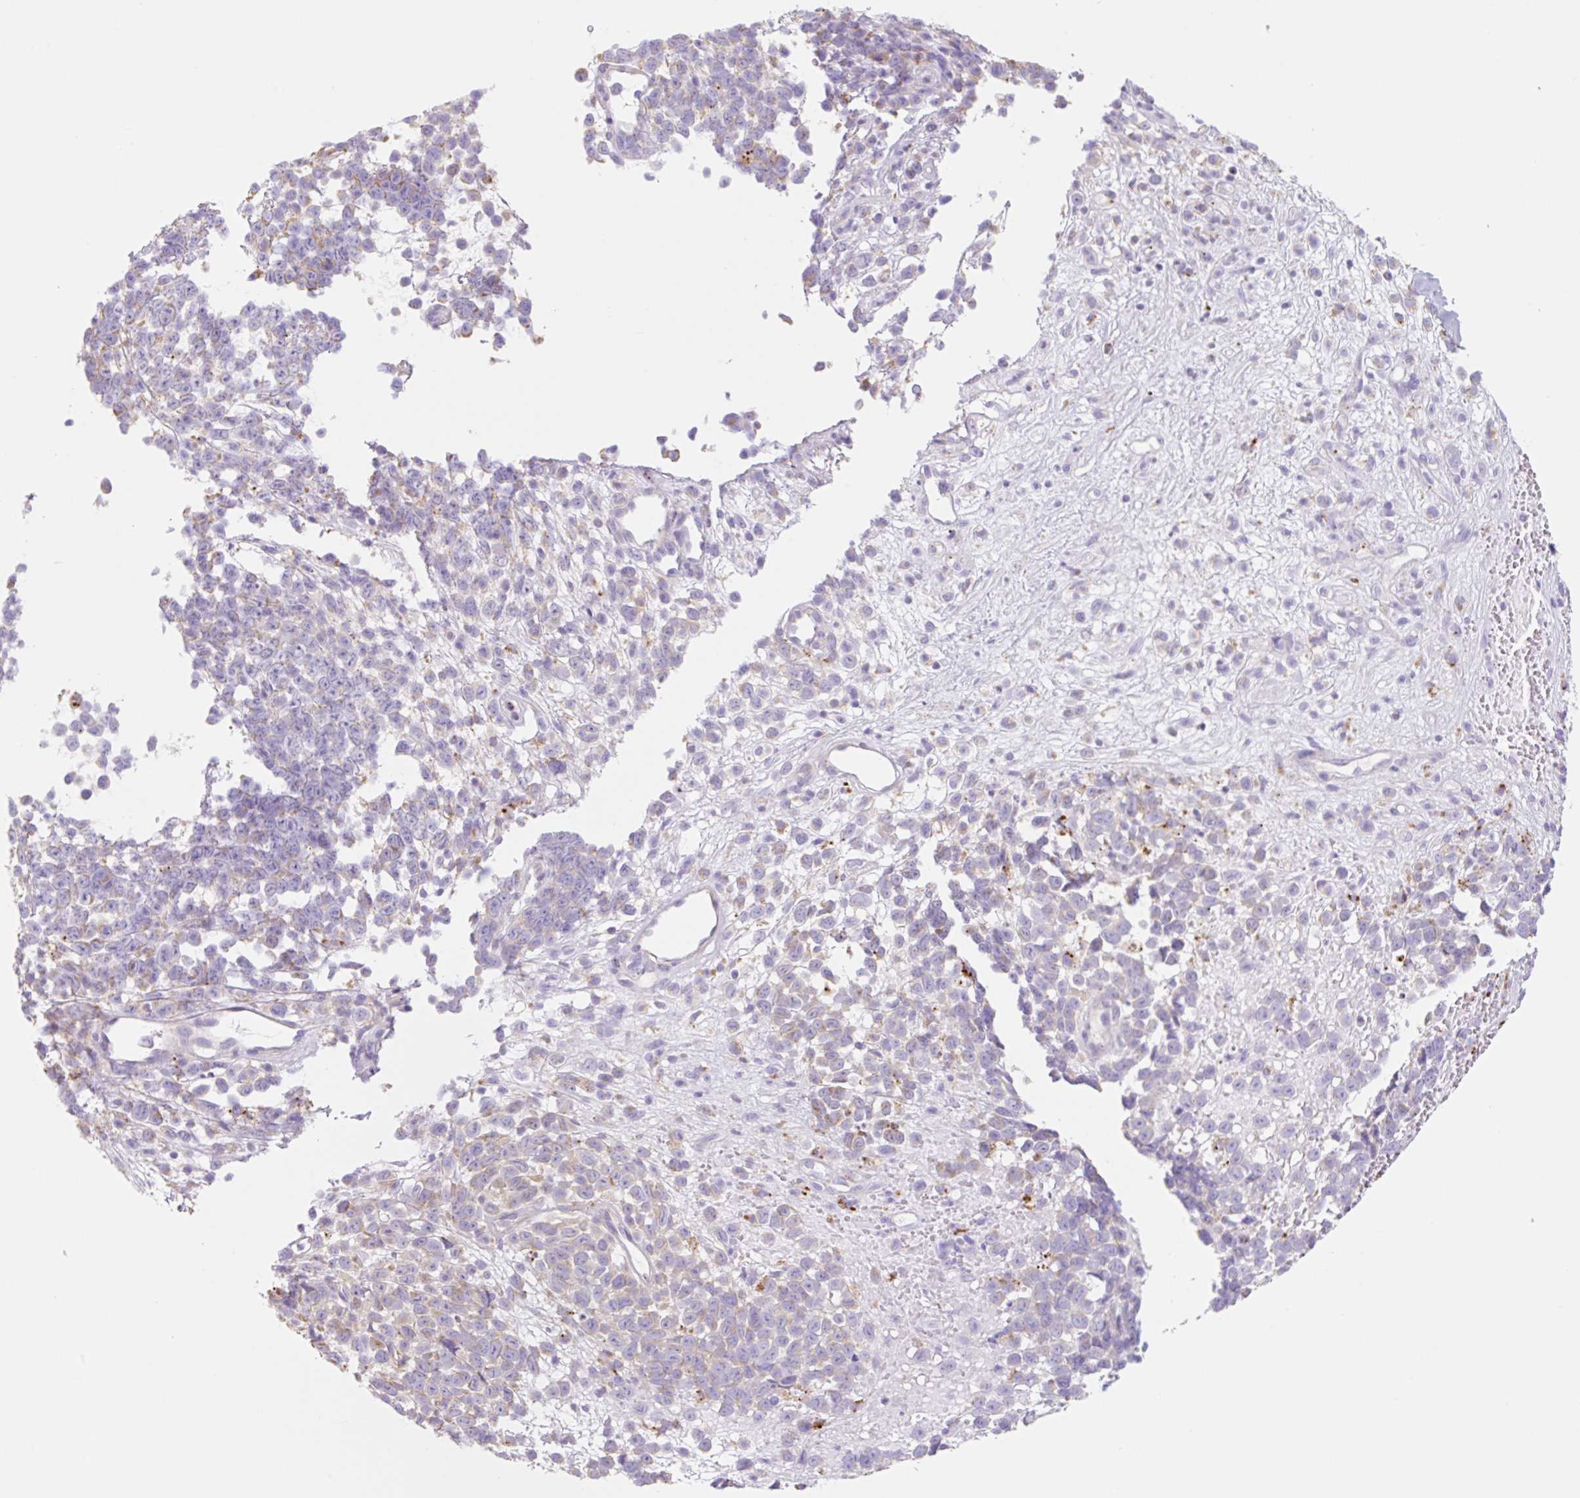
{"staining": {"intensity": "negative", "quantity": "none", "location": "none"}, "tissue": "melanoma", "cell_type": "Tumor cells", "image_type": "cancer", "snomed": [{"axis": "morphology", "description": "Malignant melanoma, NOS"}, {"axis": "topography", "description": "Nose, NOS"}], "caption": "DAB (3,3'-diaminobenzidine) immunohistochemical staining of human malignant melanoma shows no significant expression in tumor cells. (DAB (3,3'-diaminobenzidine) immunohistochemistry visualized using brightfield microscopy, high magnification).", "gene": "CLEC3A", "patient": {"sex": "female", "age": 48}}